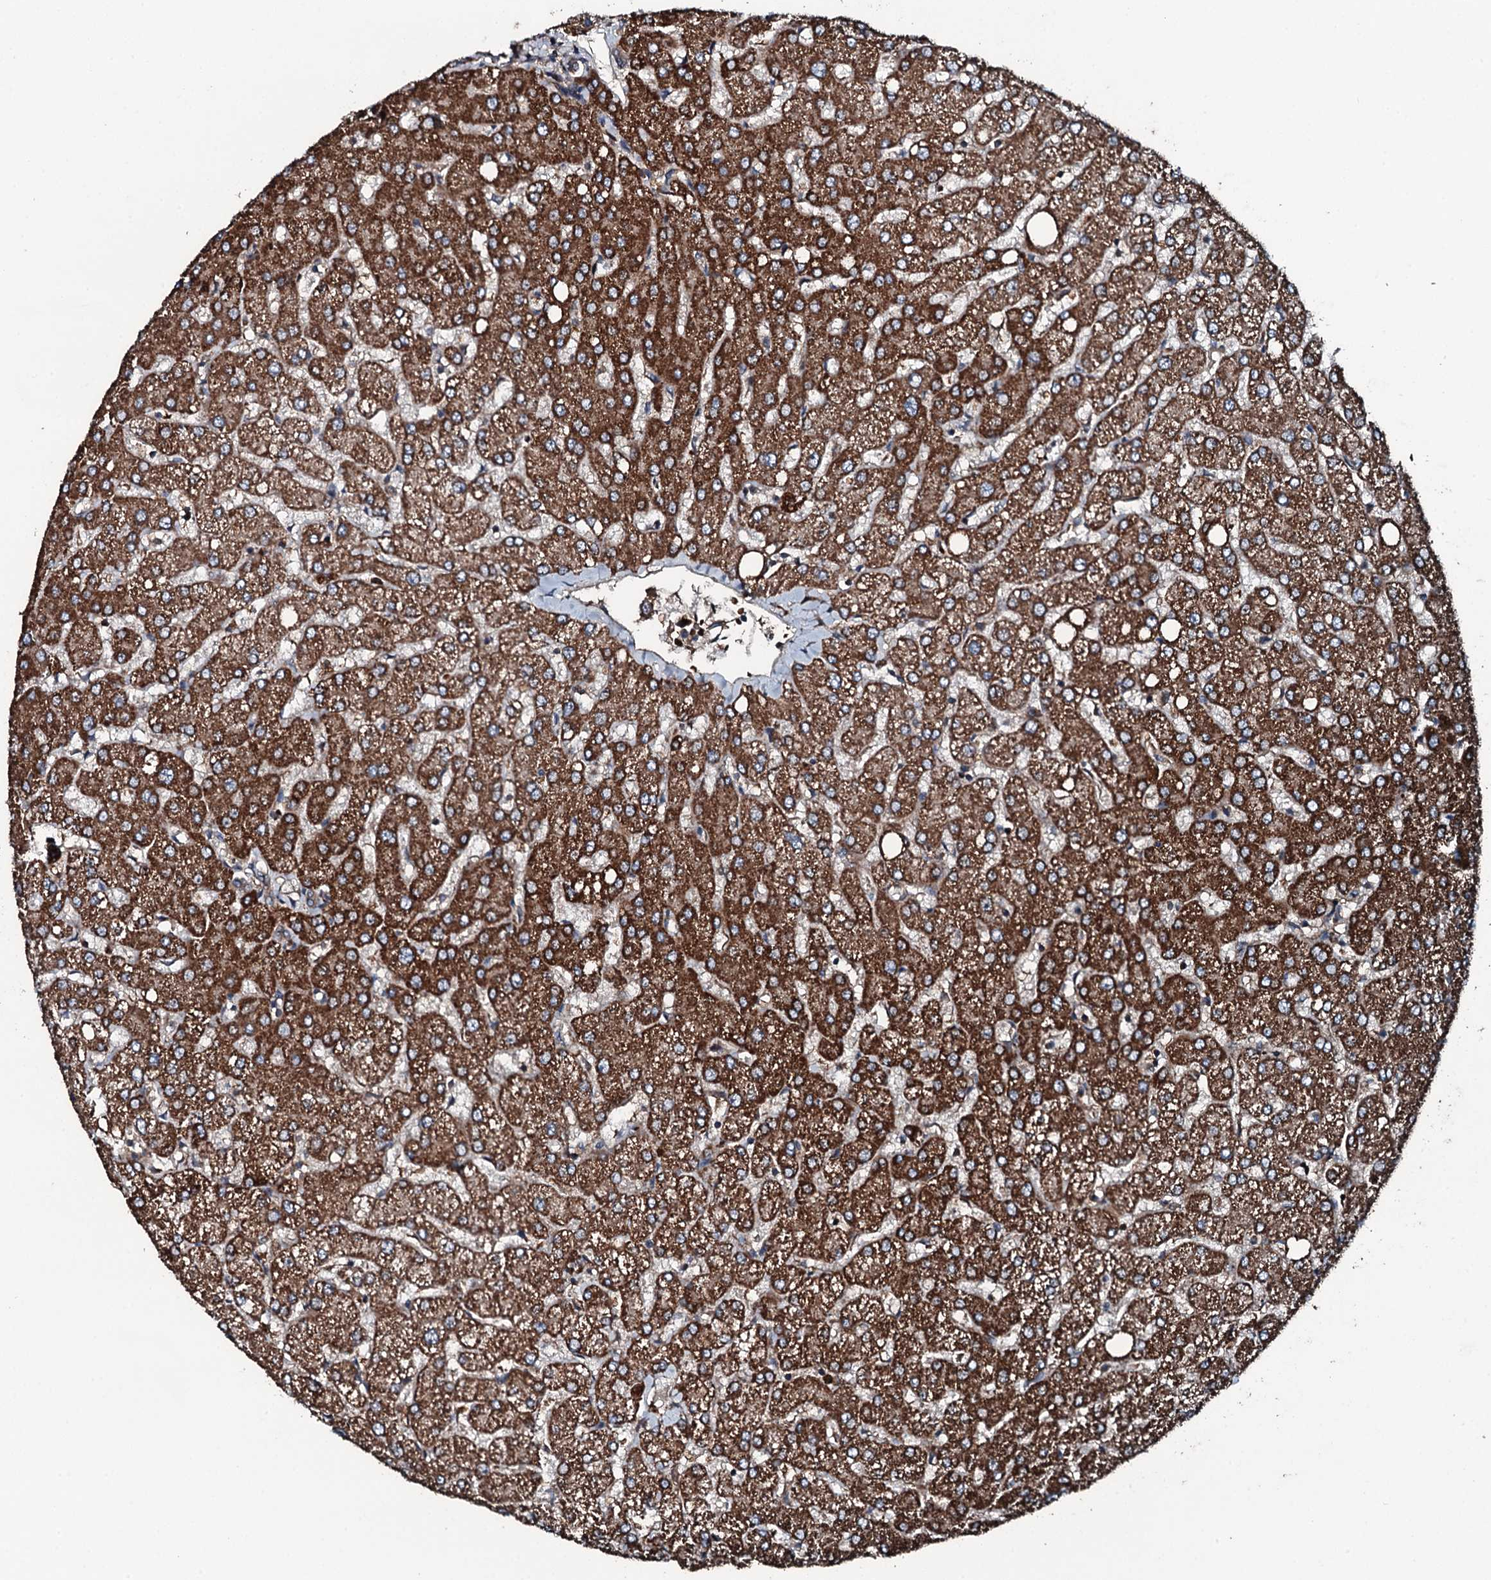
{"staining": {"intensity": "weak", "quantity": ">75%", "location": "cytoplasmic/membranous"}, "tissue": "liver", "cell_type": "Cholangiocytes", "image_type": "normal", "snomed": [{"axis": "morphology", "description": "Normal tissue, NOS"}, {"axis": "topography", "description": "Liver"}], "caption": "Protein staining demonstrates weak cytoplasmic/membranous expression in approximately >75% of cholangiocytes in normal liver. (Brightfield microscopy of DAB IHC at high magnification).", "gene": "TRIM7", "patient": {"sex": "female", "age": 54}}